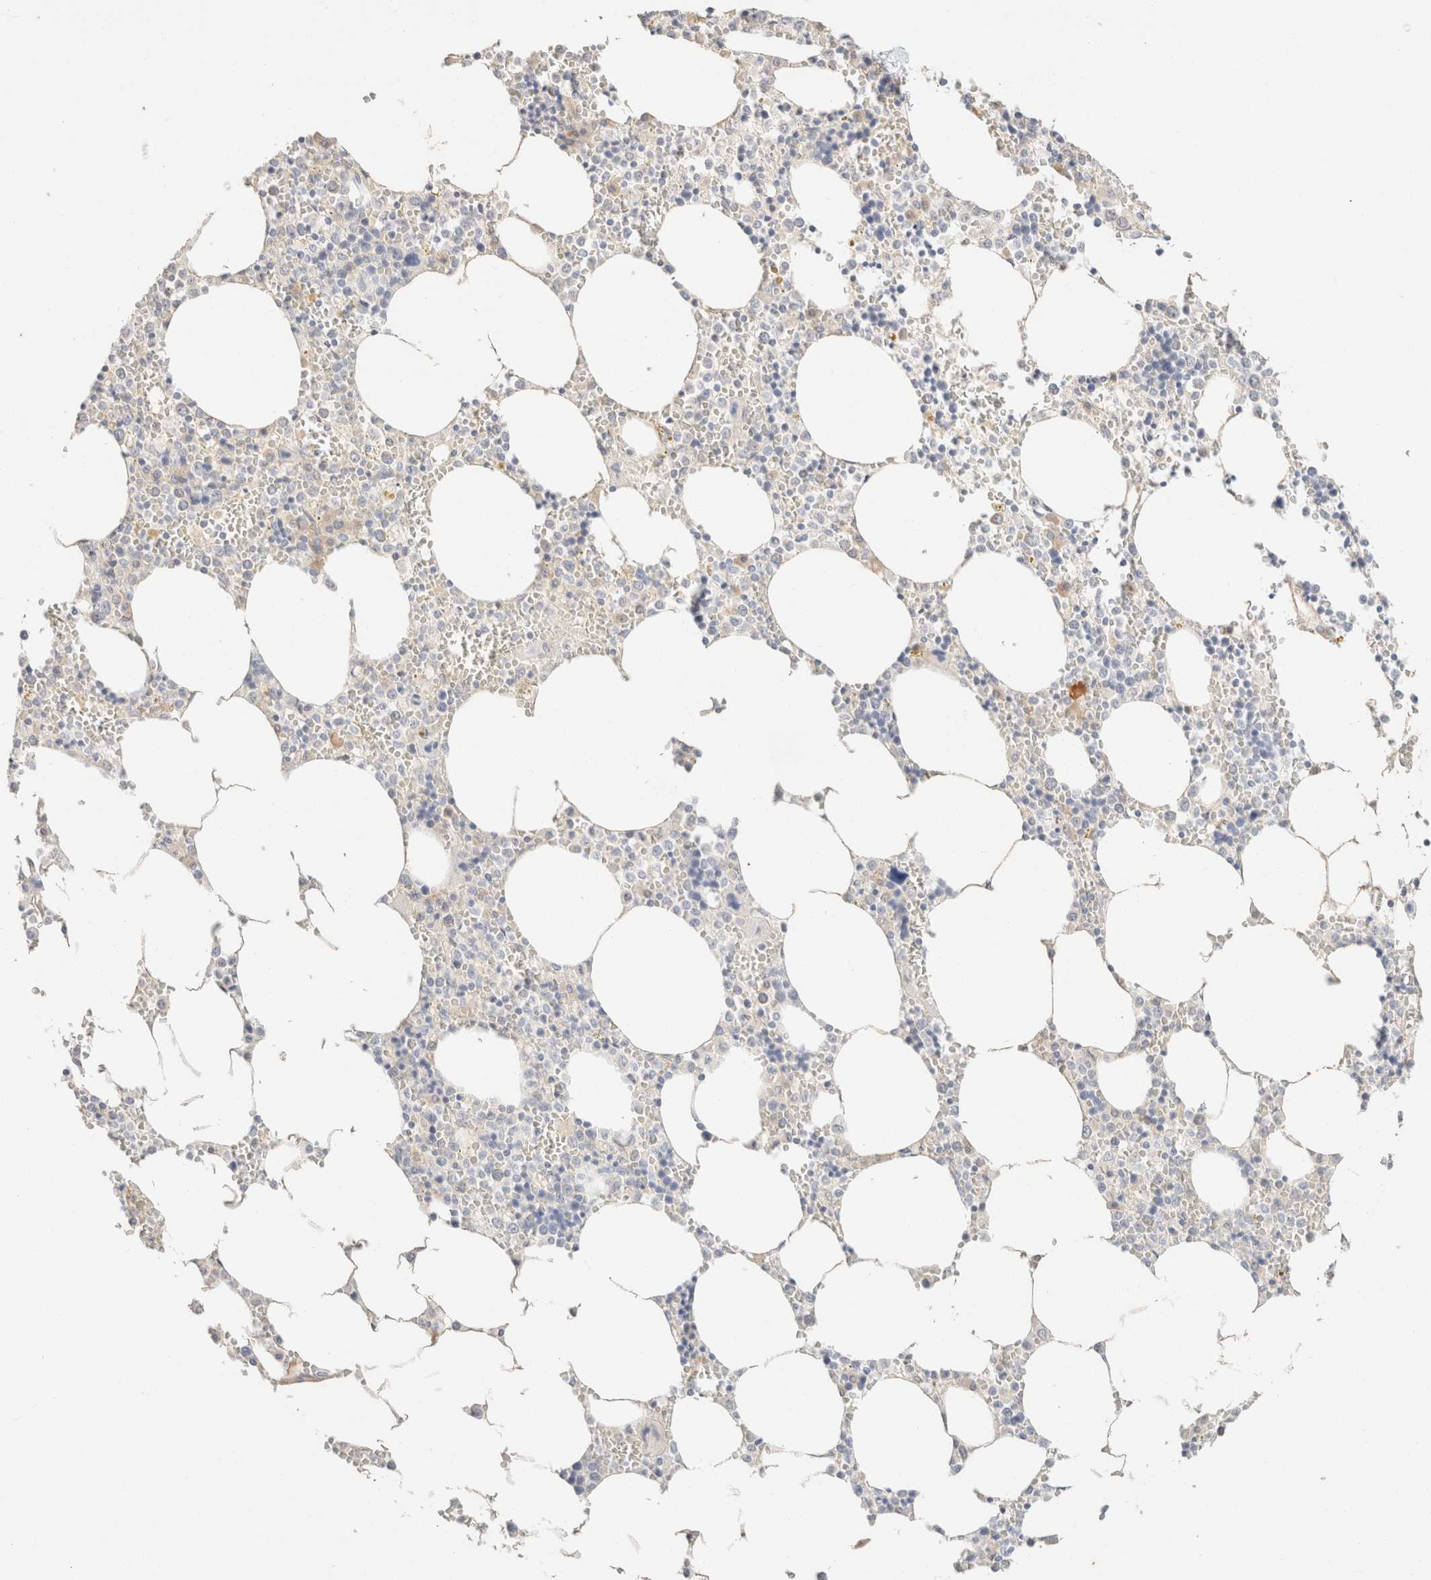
{"staining": {"intensity": "negative", "quantity": "none", "location": "none"}, "tissue": "bone marrow", "cell_type": "Hematopoietic cells", "image_type": "normal", "snomed": [{"axis": "morphology", "description": "Normal tissue, NOS"}, {"axis": "topography", "description": "Bone marrow"}], "caption": "This is an IHC histopathology image of normal human bone marrow. There is no positivity in hematopoietic cells.", "gene": "CSNK1E", "patient": {"sex": "male", "age": 70}}